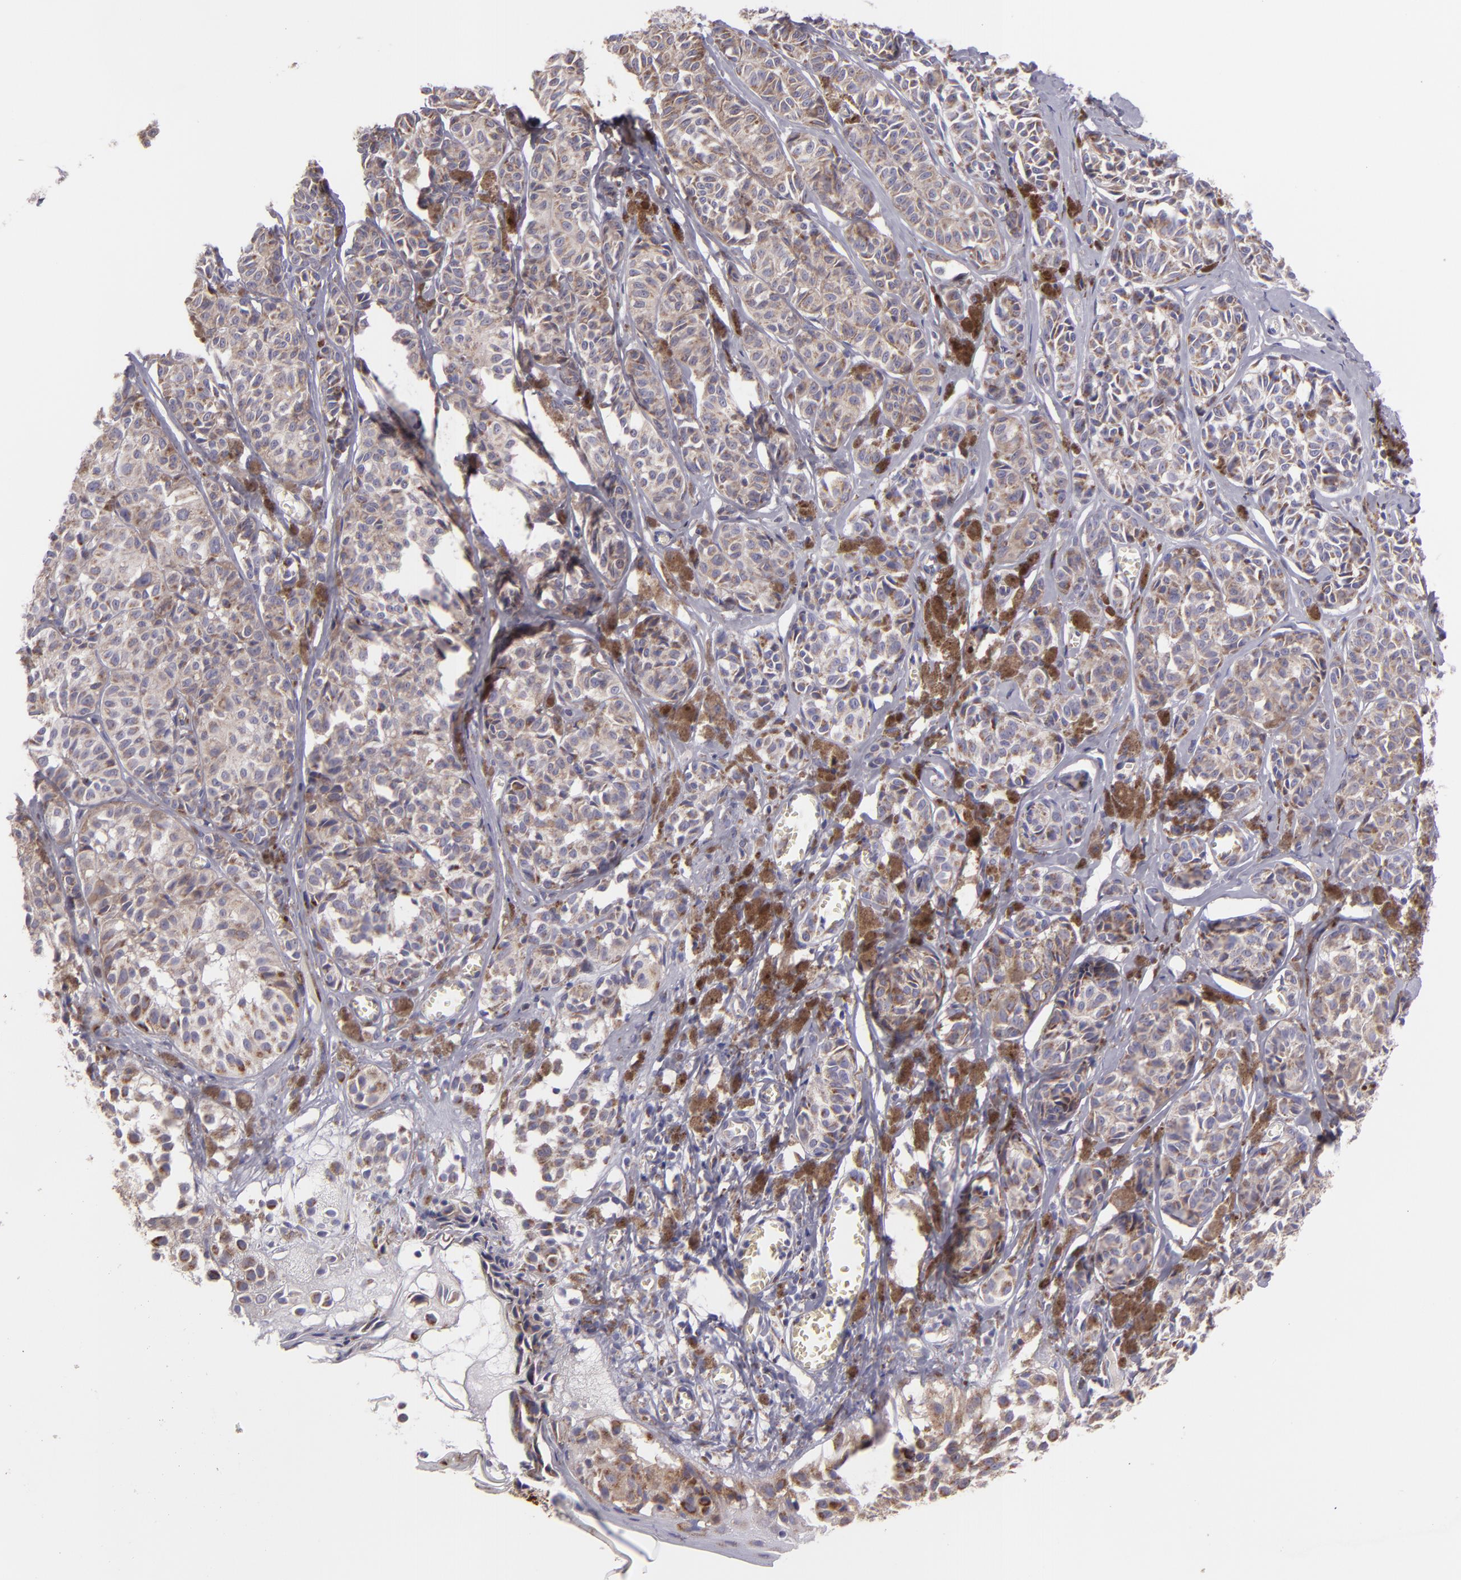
{"staining": {"intensity": "moderate", "quantity": ">75%", "location": "cytoplasmic/membranous"}, "tissue": "melanoma", "cell_type": "Tumor cells", "image_type": "cancer", "snomed": [{"axis": "morphology", "description": "Malignant melanoma, NOS"}, {"axis": "topography", "description": "Skin"}], "caption": "A medium amount of moderate cytoplasmic/membranous staining is appreciated in approximately >75% of tumor cells in malignant melanoma tissue.", "gene": "HSPD1", "patient": {"sex": "male", "age": 76}}